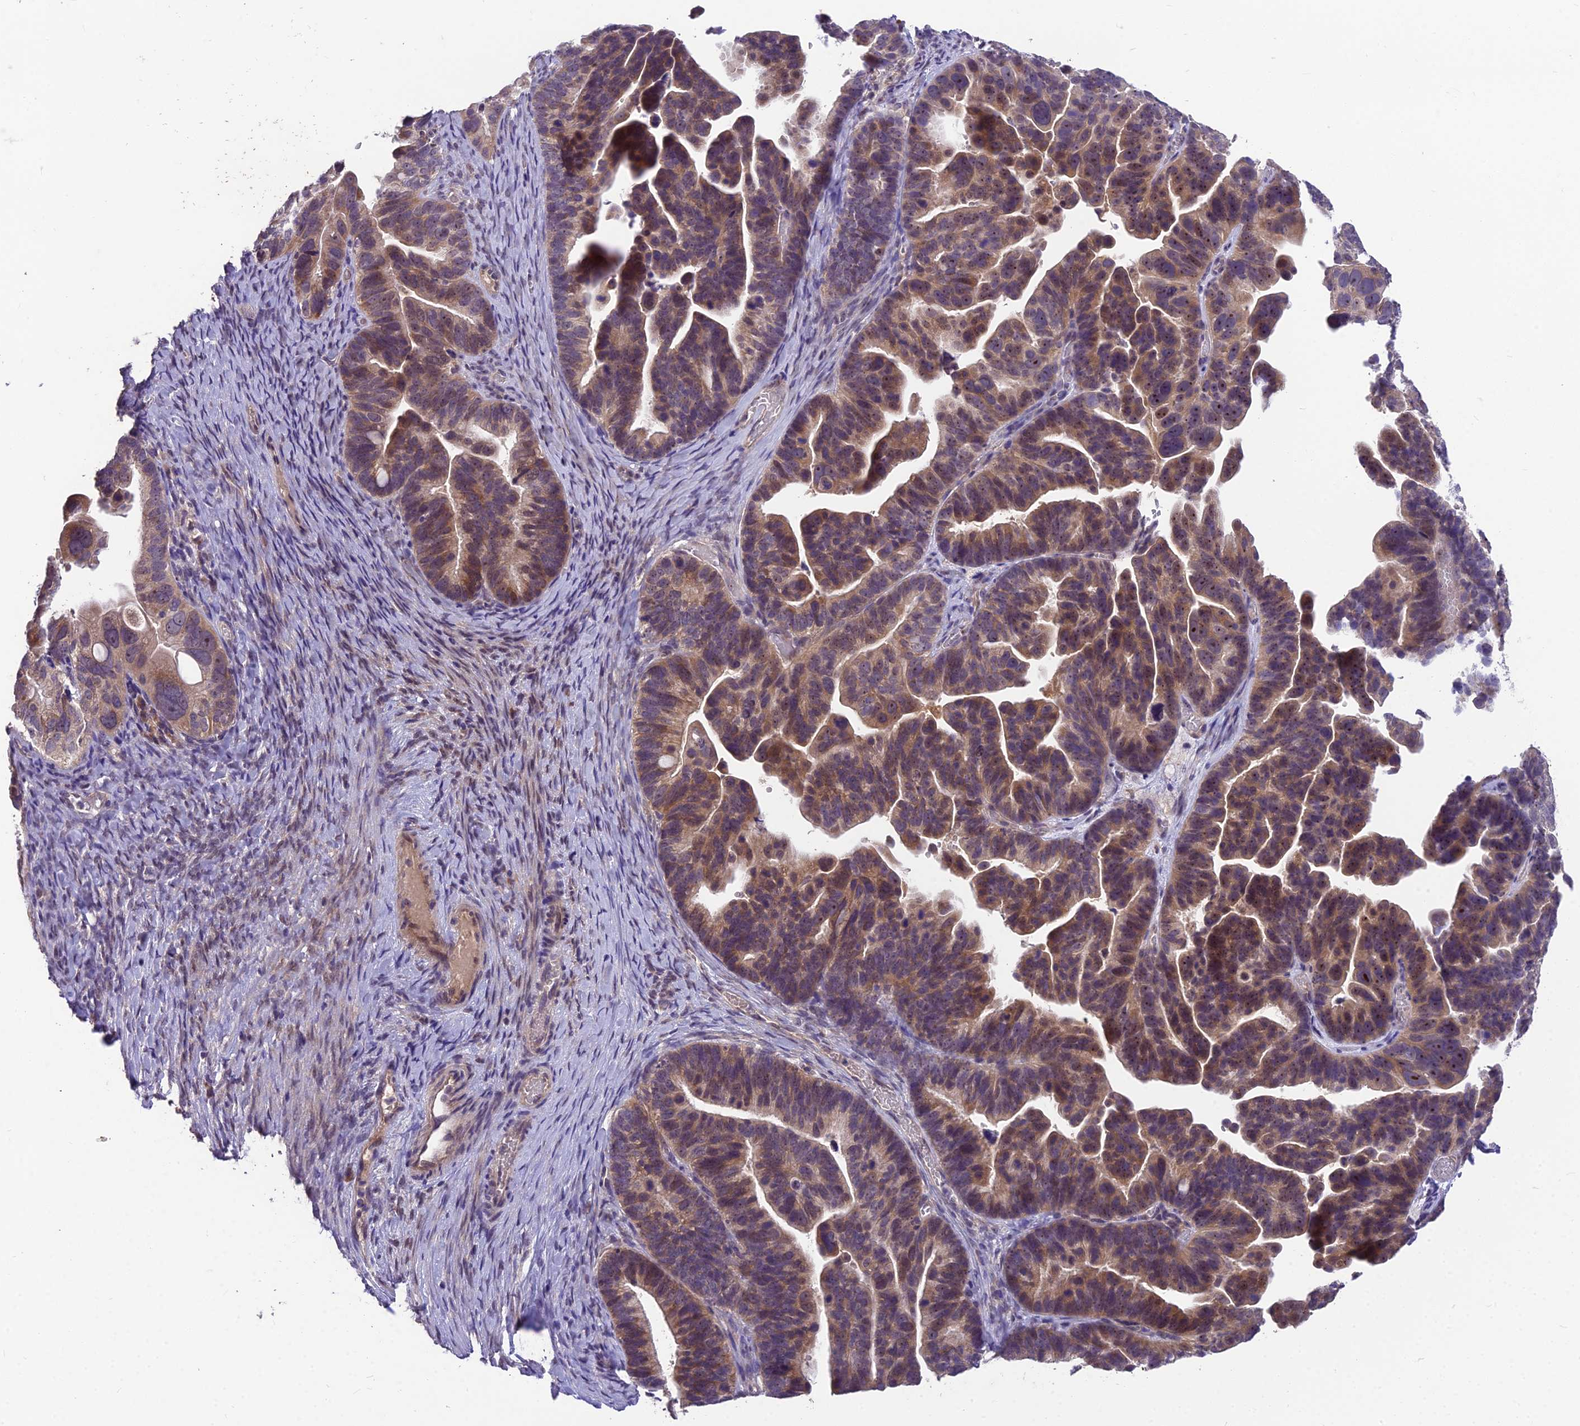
{"staining": {"intensity": "moderate", "quantity": "25%-75%", "location": "cytoplasmic/membranous,nuclear"}, "tissue": "ovarian cancer", "cell_type": "Tumor cells", "image_type": "cancer", "snomed": [{"axis": "morphology", "description": "Cystadenocarcinoma, serous, NOS"}, {"axis": "topography", "description": "Ovary"}], "caption": "Brown immunohistochemical staining in serous cystadenocarcinoma (ovarian) reveals moderate cytoplasmic/membranous and nuclear positivity in approximately 25%-75% of tumor cells.", "gene": "ZNF333", "patient": {"sex": "female", "age": 56}}